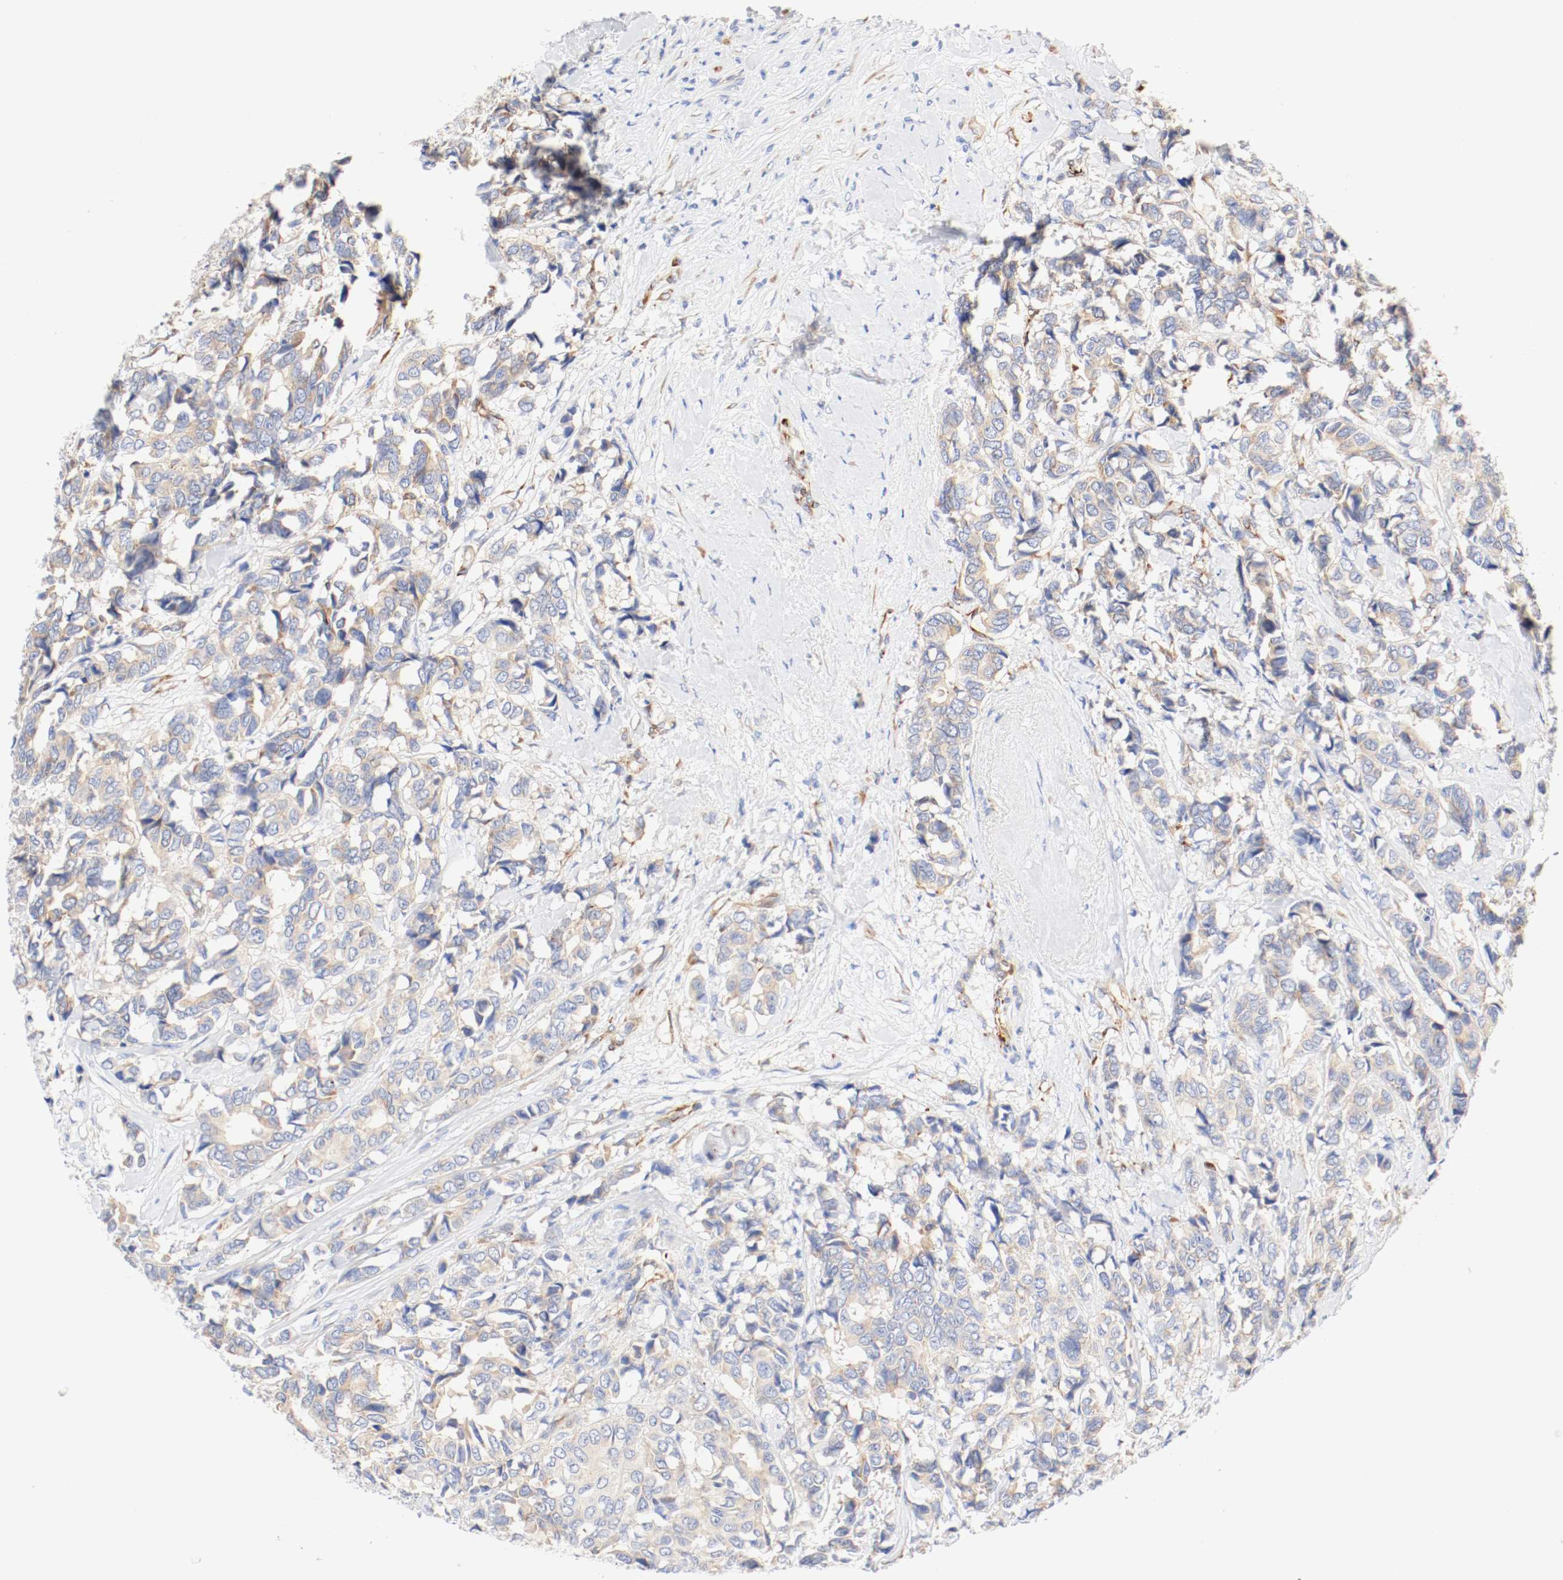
{"staining": {"intensity": "moderate", "quantity": ">75%", "location": "cytoplasmic/membranous"}, "tissue": "breast cancer", "cell_type": "Tumor cells", "image_type": "cancer", "snomed": [{"axis": "morphology", "description": "Duct carcinoma"}, {"axis": "topography", "description": "Breast"}], "caption": "Immunohistochemical staining of human infiltrating ductal carcinoma (breast) reveals moderate cytoplasmic/membranous protein staining in approximately >75% of tumor cells.", "gene": "GIT1", "patient": {"sex": "female", "age": 87}}